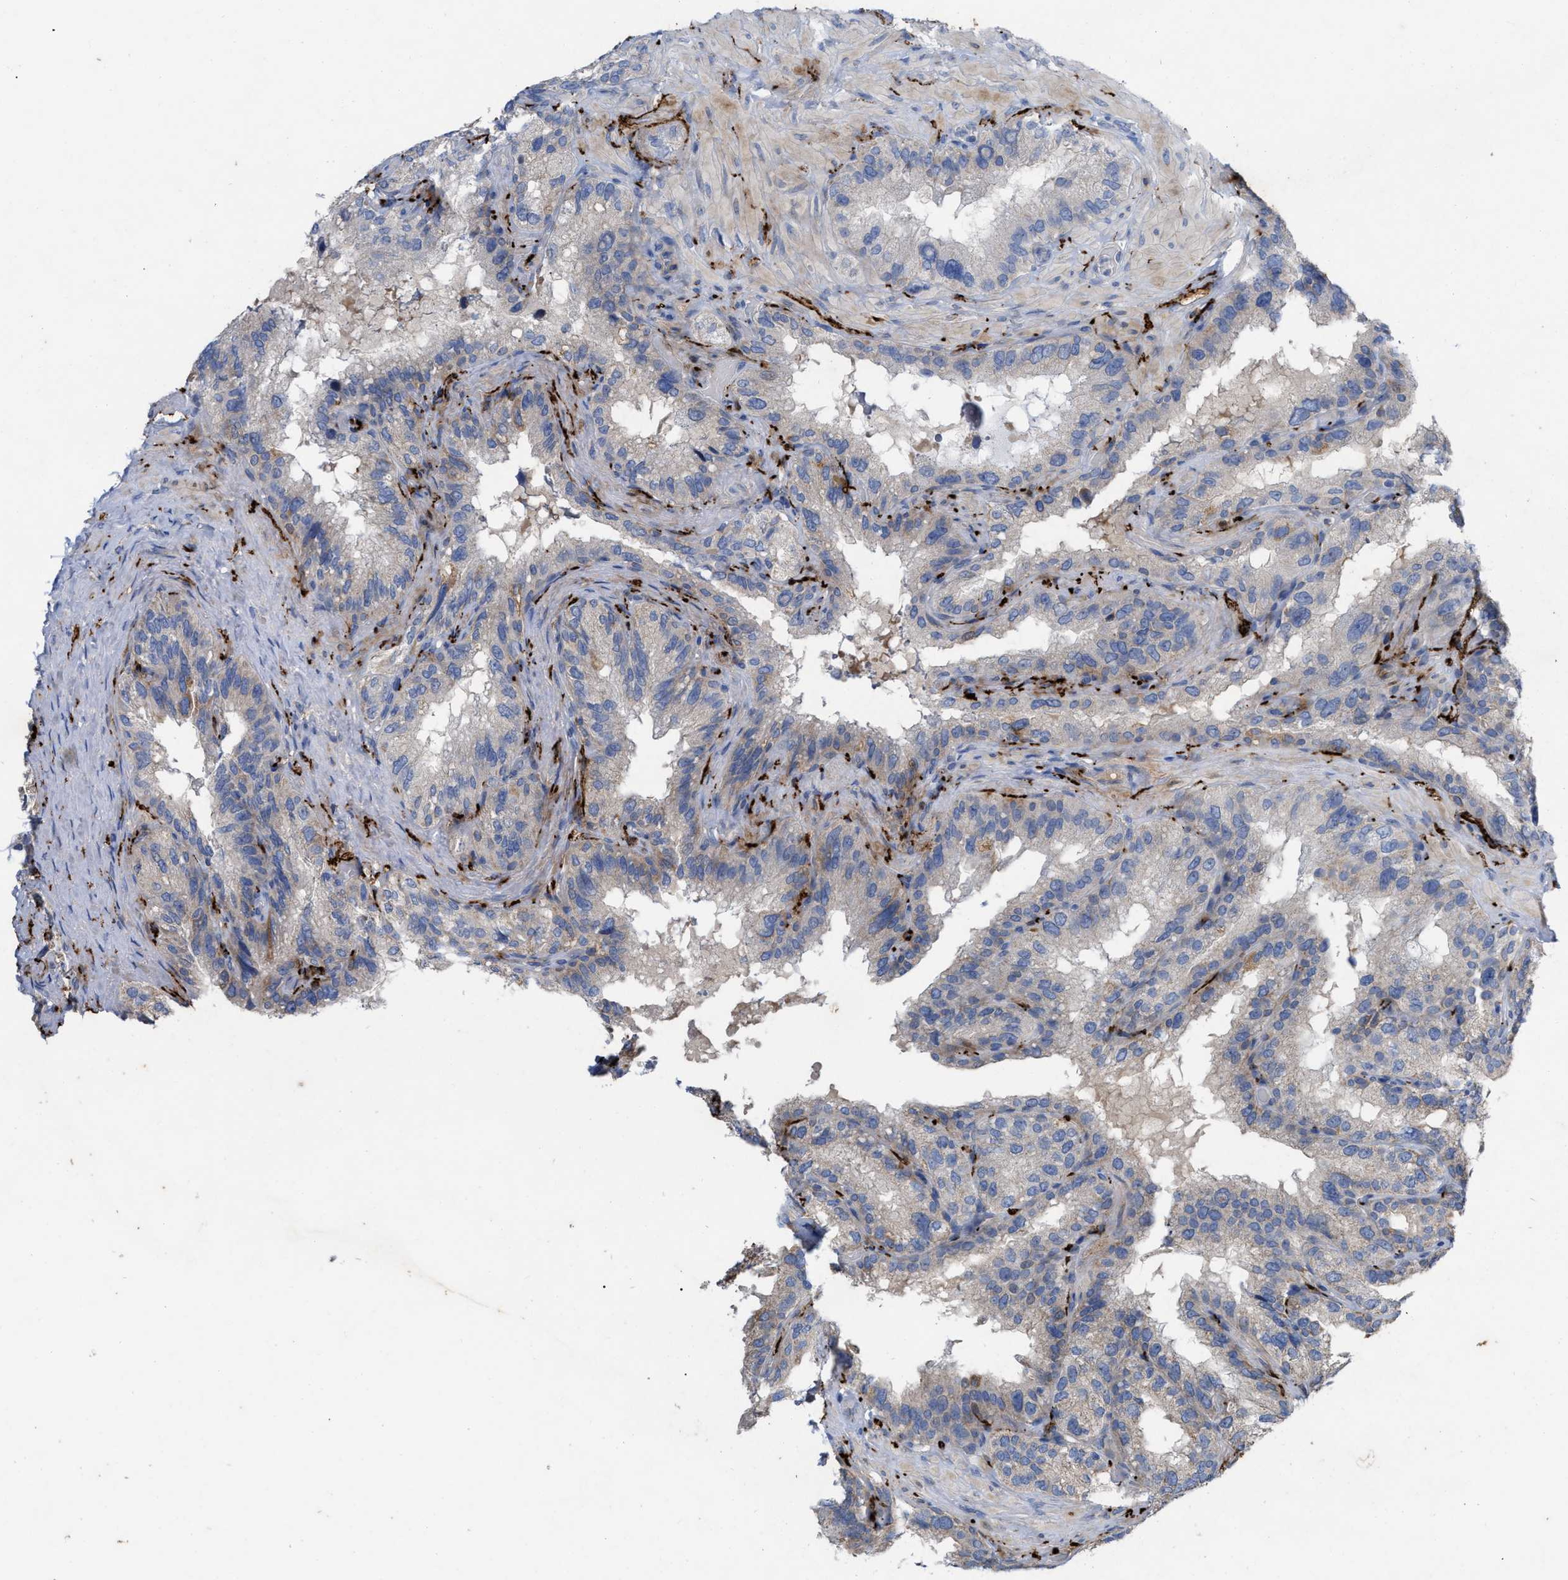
{"staining": {"intensity": "weak", "quantity": "25%-75%", "location": "cytoplasmic/membranous"}, "tissue": "seminal vesicle", "cell_type": "Glandular cells", "image_type": "normal", "snomed": [{"axis": "morphology", "description": "Normal tissue, NOS"}, {"axis": "topography", "description": "Seminal veicle"}], "caption": "Immunohistochemistry (DAB) staining of normal human seminal vesicle exhibits weak cytoplasmic/membranous protein expression in about 25%-75% of glandular cells.", "gene": "VIP", "patient": {"sex": "male", "age": 68}}